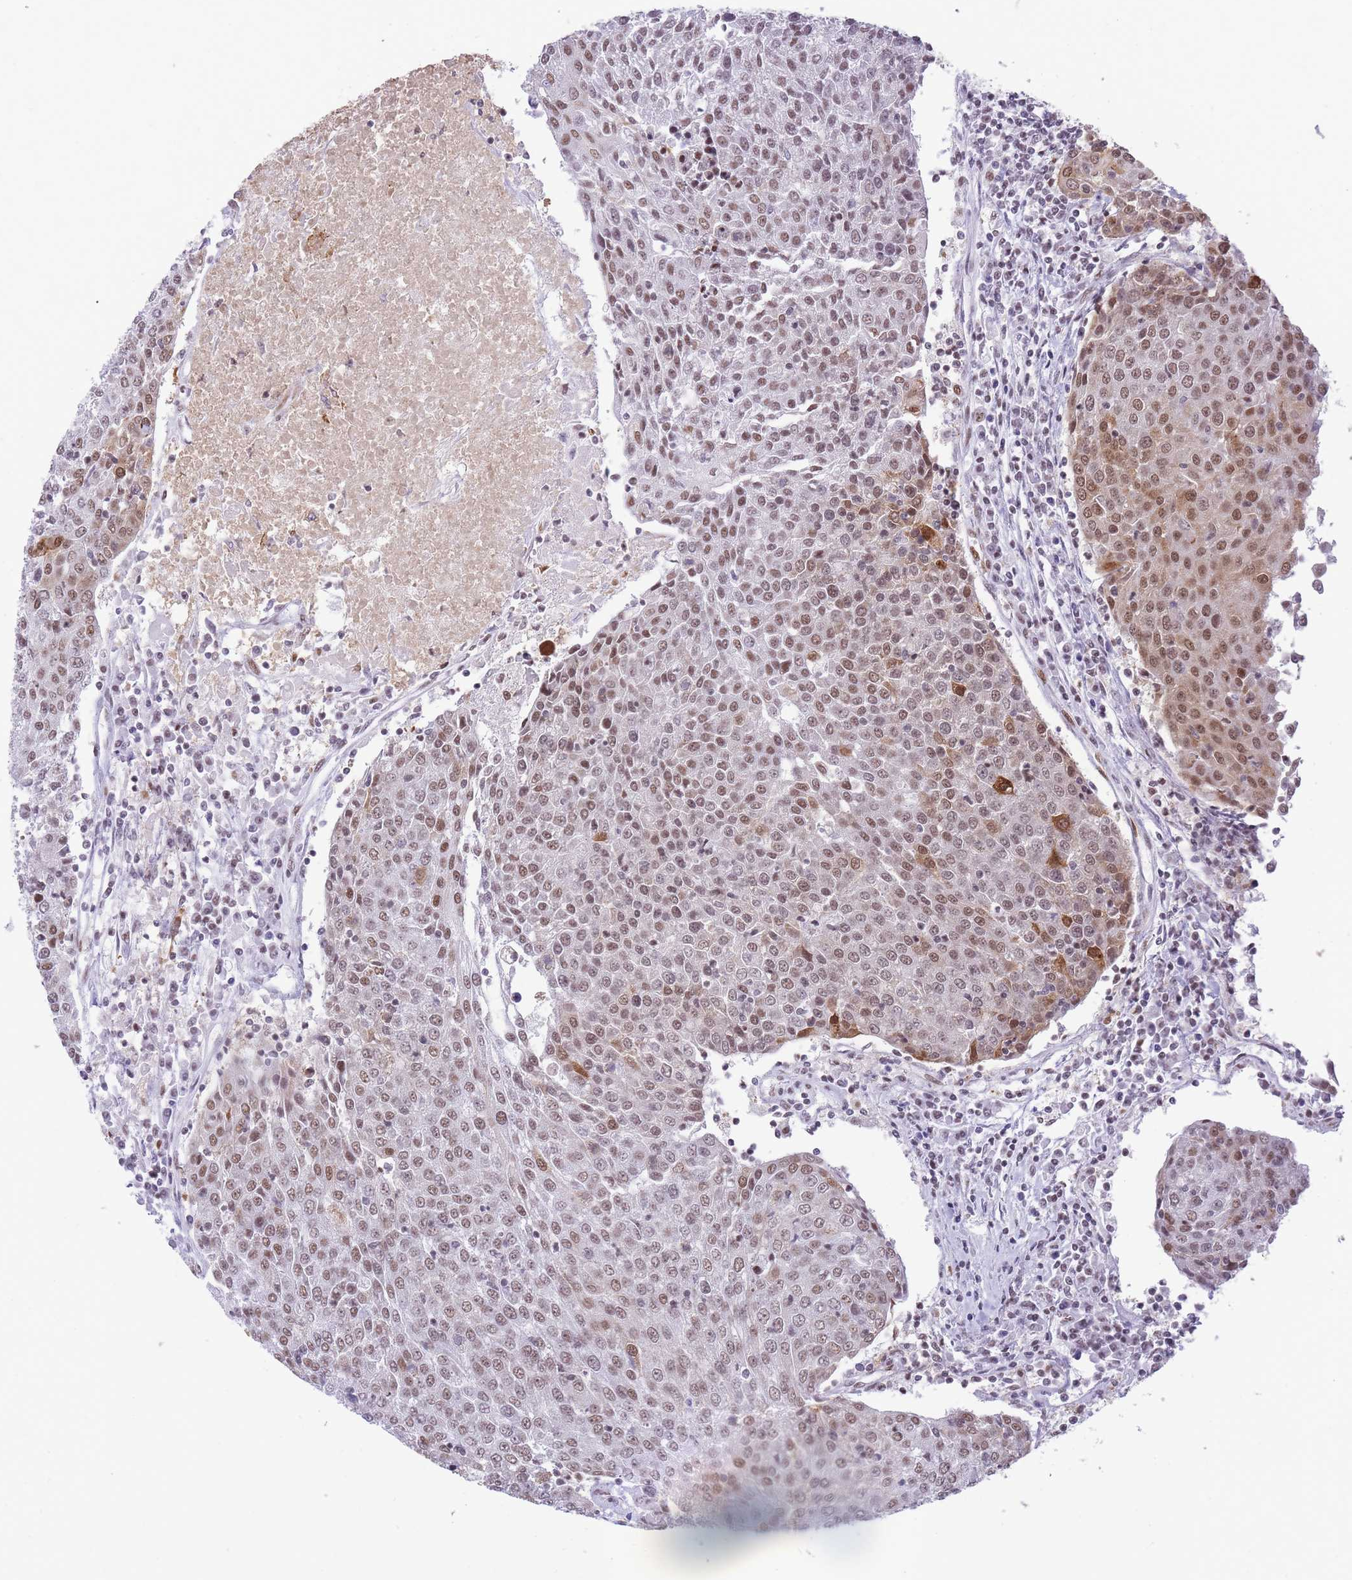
{"staining": {"intensity": "moderate", "quantity": ">75%", "location": "nuclear"}, "tissue": "urothelial cancer", "cell_type": "Tumor cells", "image_type": "cancer", "snomed": [{"axis": "morphology", "description": "Urothelial carcinoma, High grade"}, {"axis": "topography", "description": "Urinary bladder"}], "caption": "Tumor cells reveal medium levels of moderate nuclear expression in about >75% of cells in human urothelial cancer. (DAB (3,3'-diaminobenzidine) IHC with brightfield microscopy, high magnification).", "gene": "HNRNPUL1", "patient": {"sex": "female", "age": 85}}